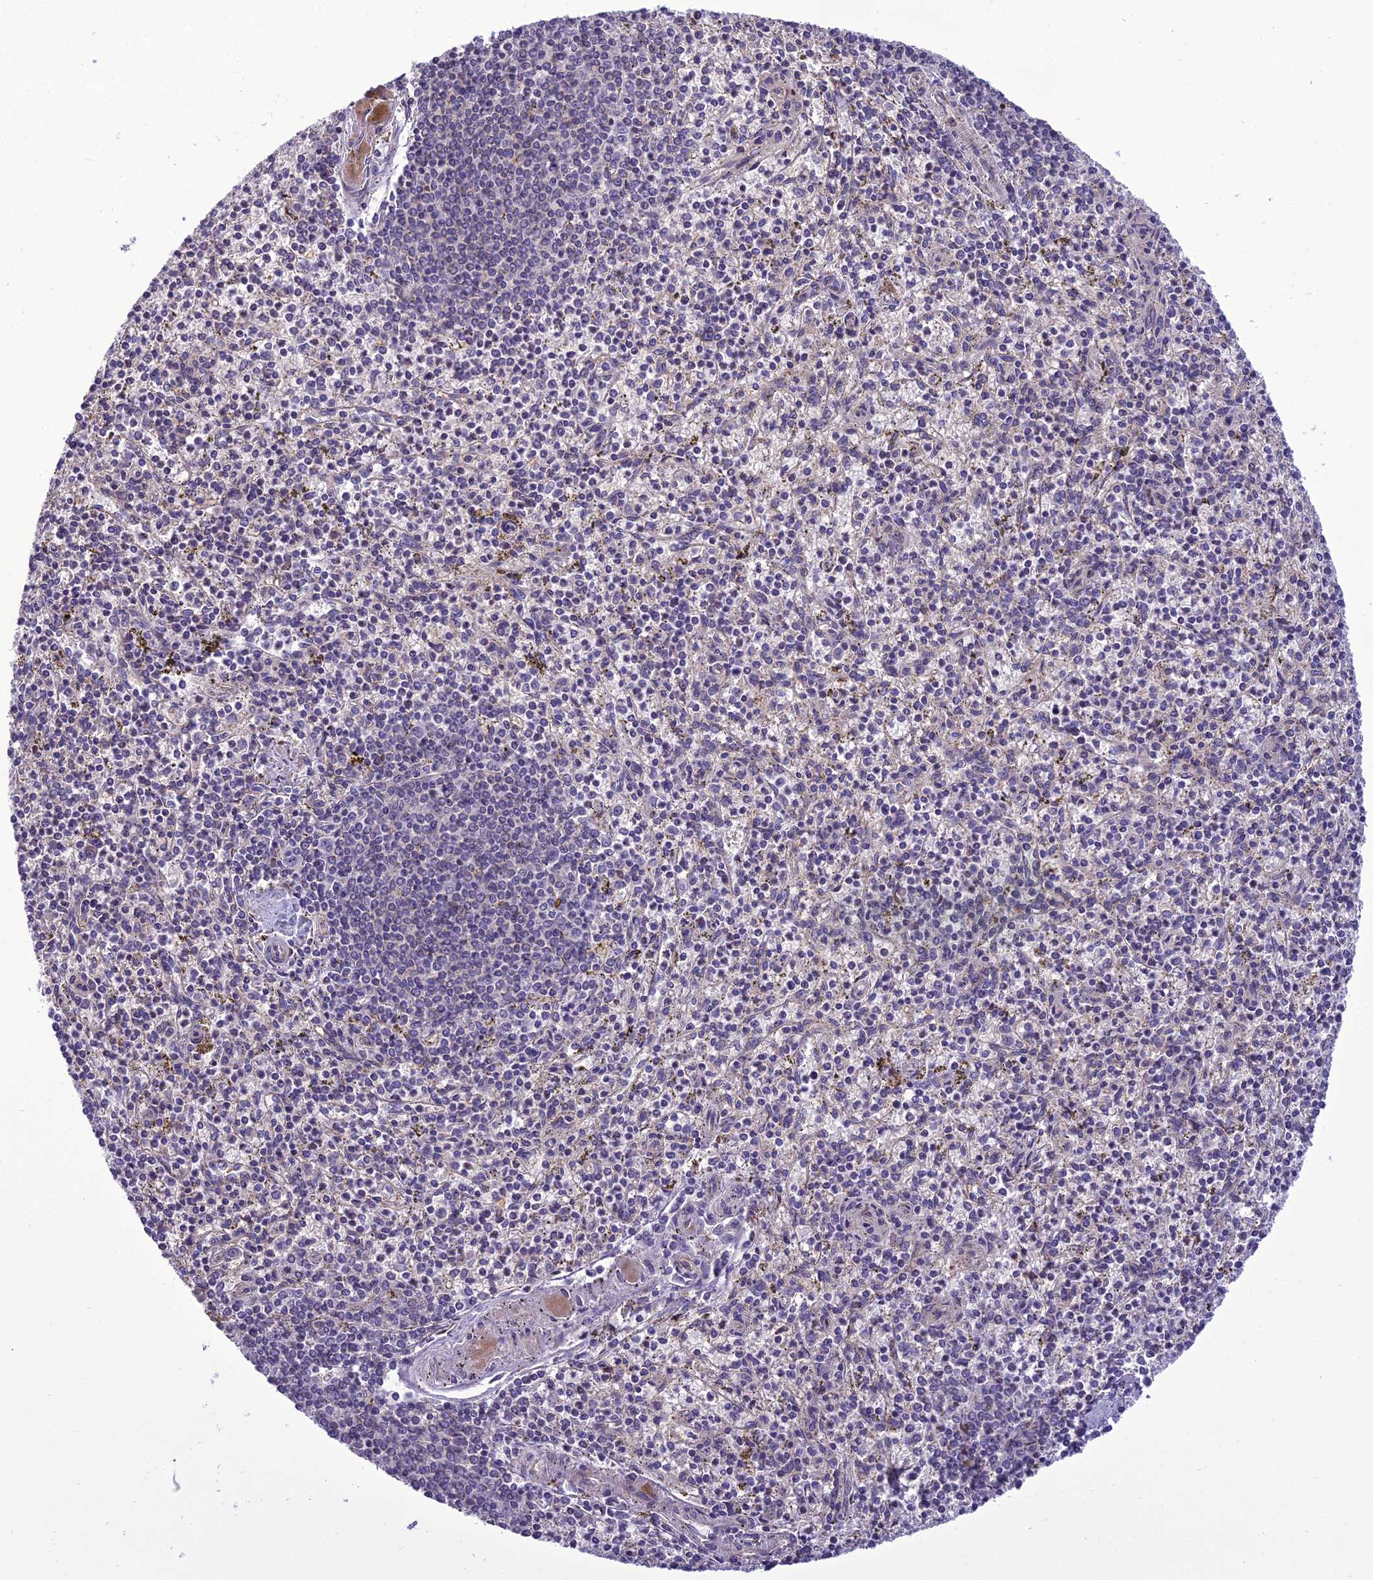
{"staining": {"intensity": "negative", "quantity": "none", "location": "none"}, "tissue": "spleen", "cell_type": "Cells in red pulp", "image_type": "normal", "snomed": [{"axis": "morphology", "description": "Normal tissue, NOS"}, {"axis": "topography", "description": "Spleen"}], "caption": "Immunohistochemistry photomicrograph of benign spleen: human spleen stained with DAB (3,3'-diaminobenzidine) demonstrates no significant protein staining in cells in red pulp. (Brightfield microscopy of DAB immunohistochemistry (IHC) at high magnification).", "gene": "ENSG00000260272", "patient": {"sex": "male", "age": 72}}